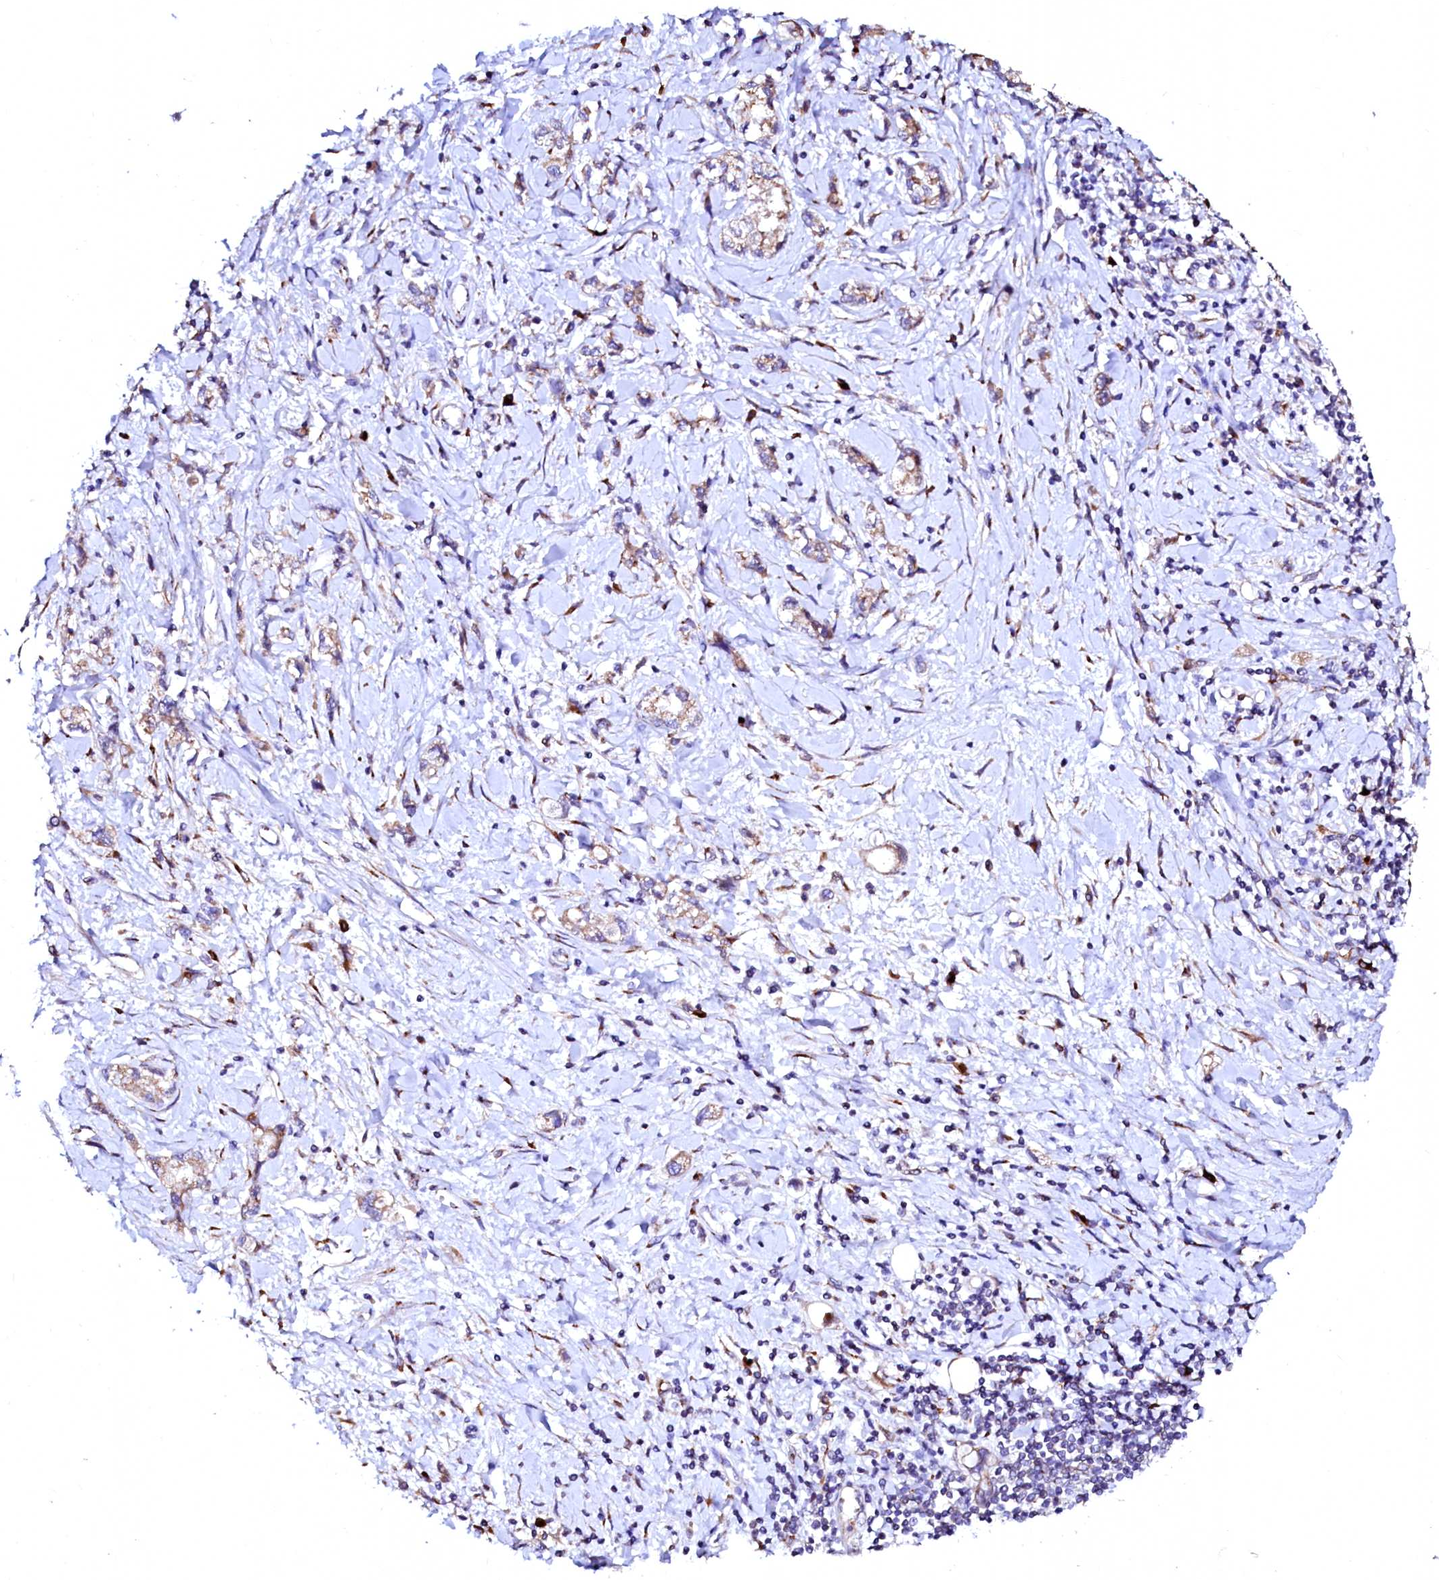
{"staining": {"intensity": "moderate", "quantity": ">75%", "location": "cytoplasmic/membranous"}, "tissue": "stomach cancer", "cell_type": "Tumor cells", "image_type": "cancer", "snomed": [{"axis": "morphology", "description": "Adenocarcinoma, NOS"}, {"axis": "topography", "description": "Stomach"}], "caption": "Tumor cells demonstrate moderate cytoplasmic/membranous staining in about >75% of cells in stomach cancer (adenocarcinoma).", "gene": "LMAN1", "patient": {"sex": "female", "age": 76}}